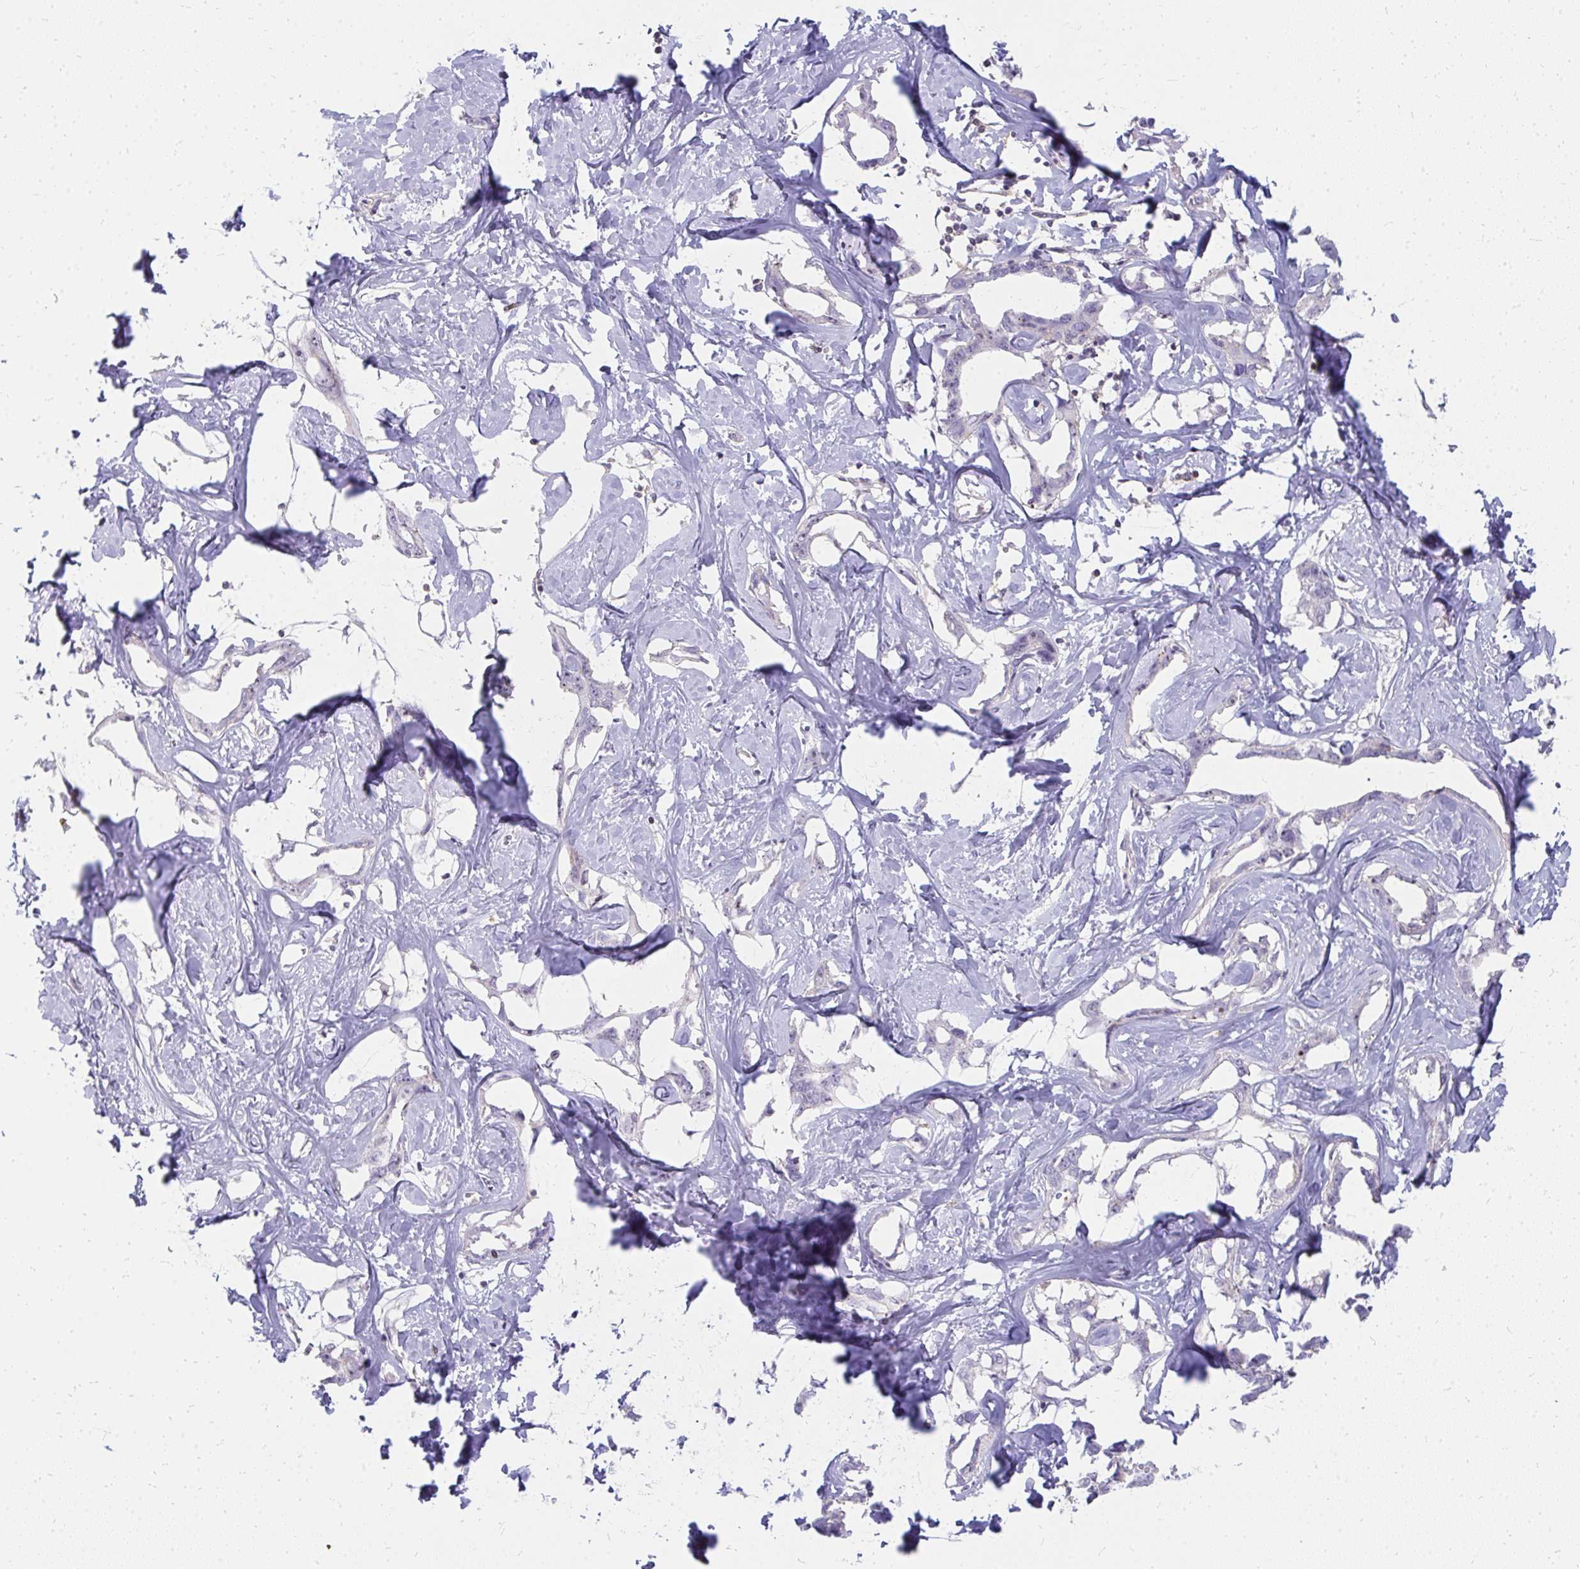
{"staining": {"intensity": "negative", "quantity": "none", "location": "none"}, "tissue": "liver cancer", "cell_type": "Tumor cells", "image_type": "cancer", "snomed": [{"axis": "morphology", "description": "Cholangiocarcinoma"}, {"axis": "topography", "description": "Liver"}], "caption": "Liver cancer (cholangiocarcinoma) was stained to show a protein in brown. There is no significant expression in tumor cells.", "gene": "FAM9A", "patient": {"sex": "male", "age": 59}}